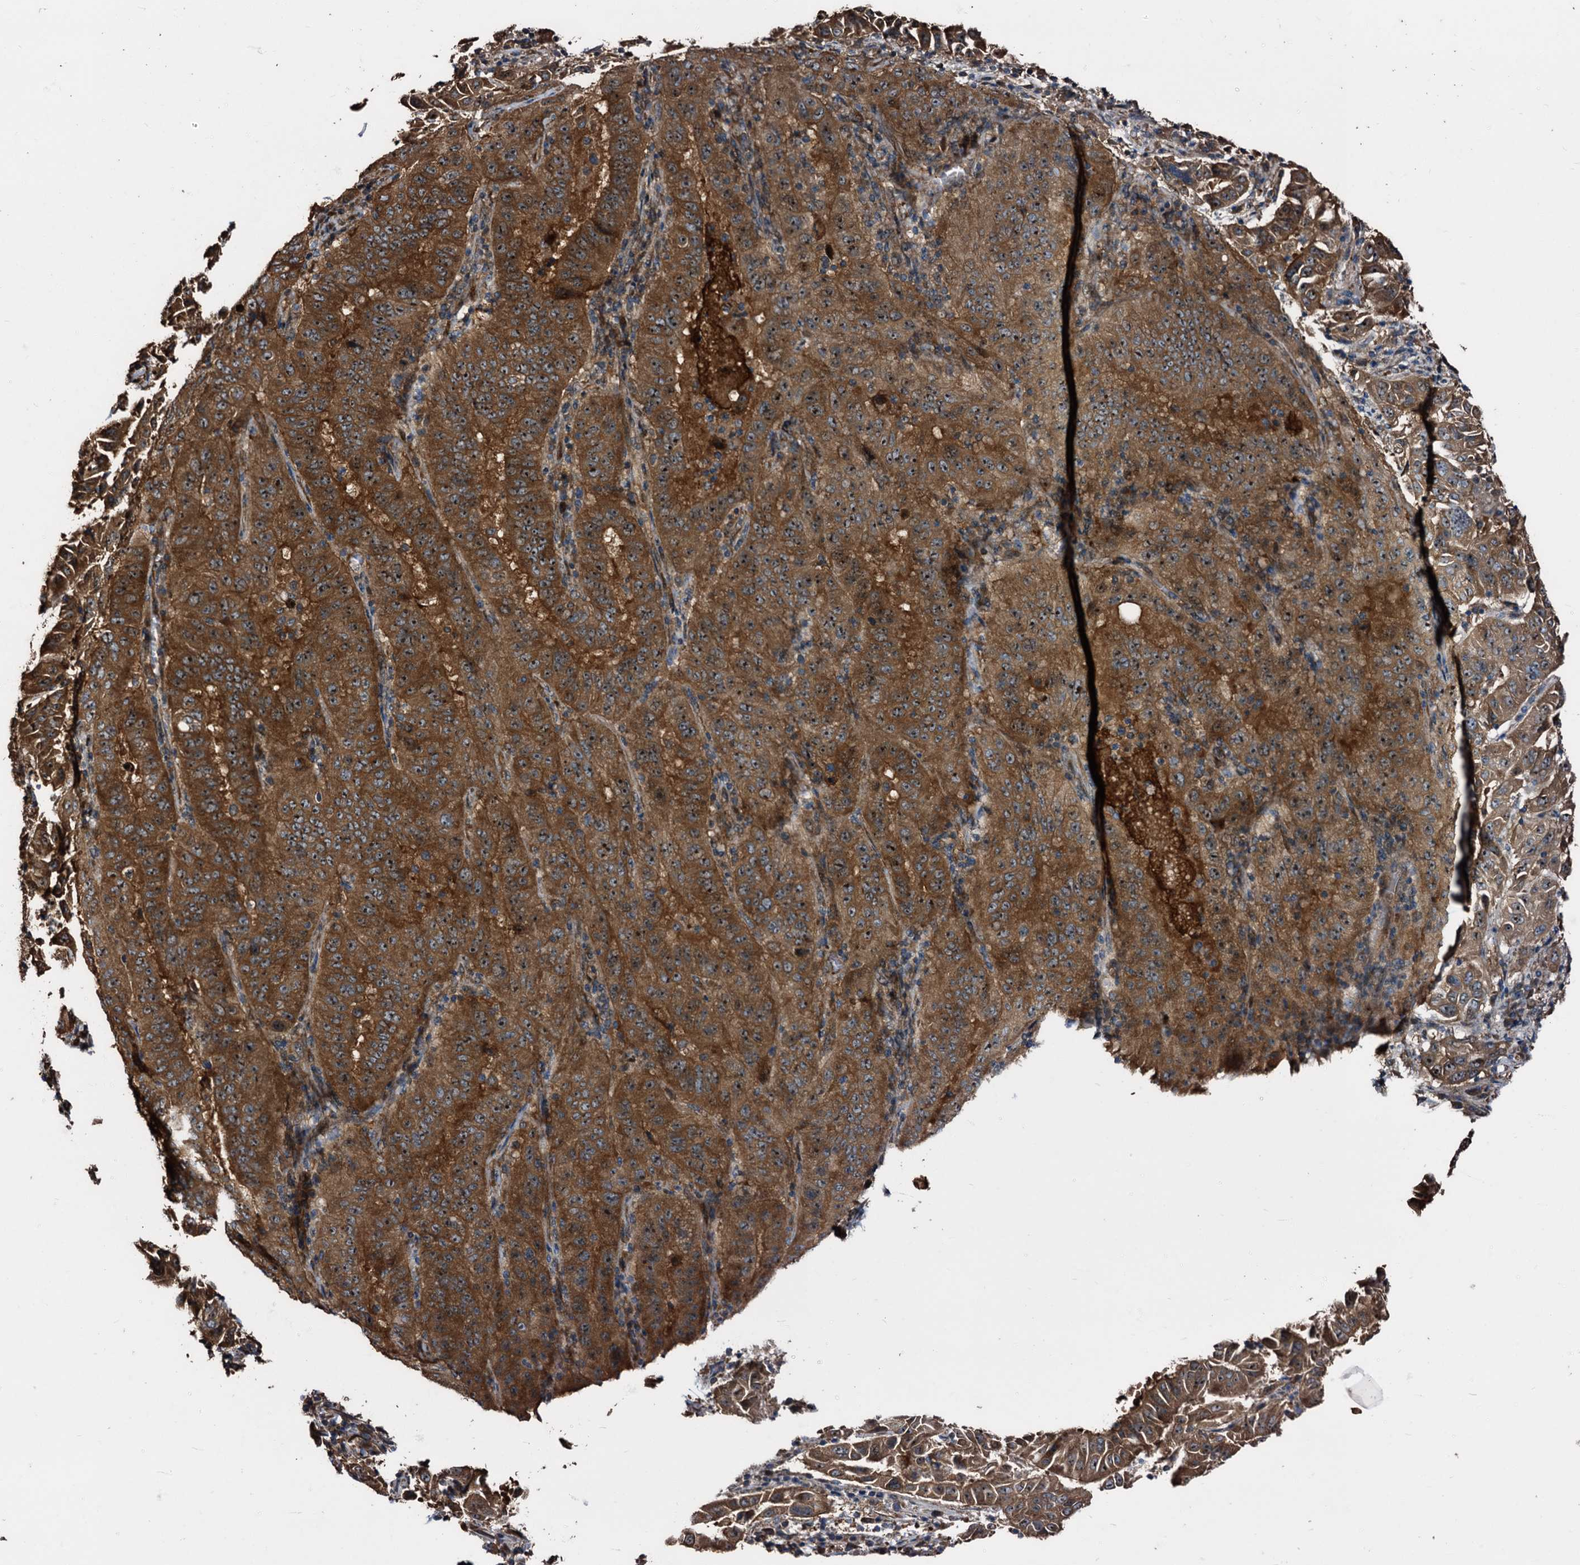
{"staining": {"intensity": "strong", "quantity": ">75%", "location": "cytoplasmic/membranous,nuclear"}, "tissue": "pancreatic cancer", "cell_type": "Tumor cells", "image_type": "cancer", "snomed": [{"axis": "morphology", "description": "Adenocarcinoma, NOS"}, {"axis": "topography", "description": "Pancreas"}], "caption": "Pancreatic adenocarcinoma stained with a protein marker exhibits strong staining in tumor cells.", "gene": "PEX5", "patient": {"sex": "male", "age": 63}}